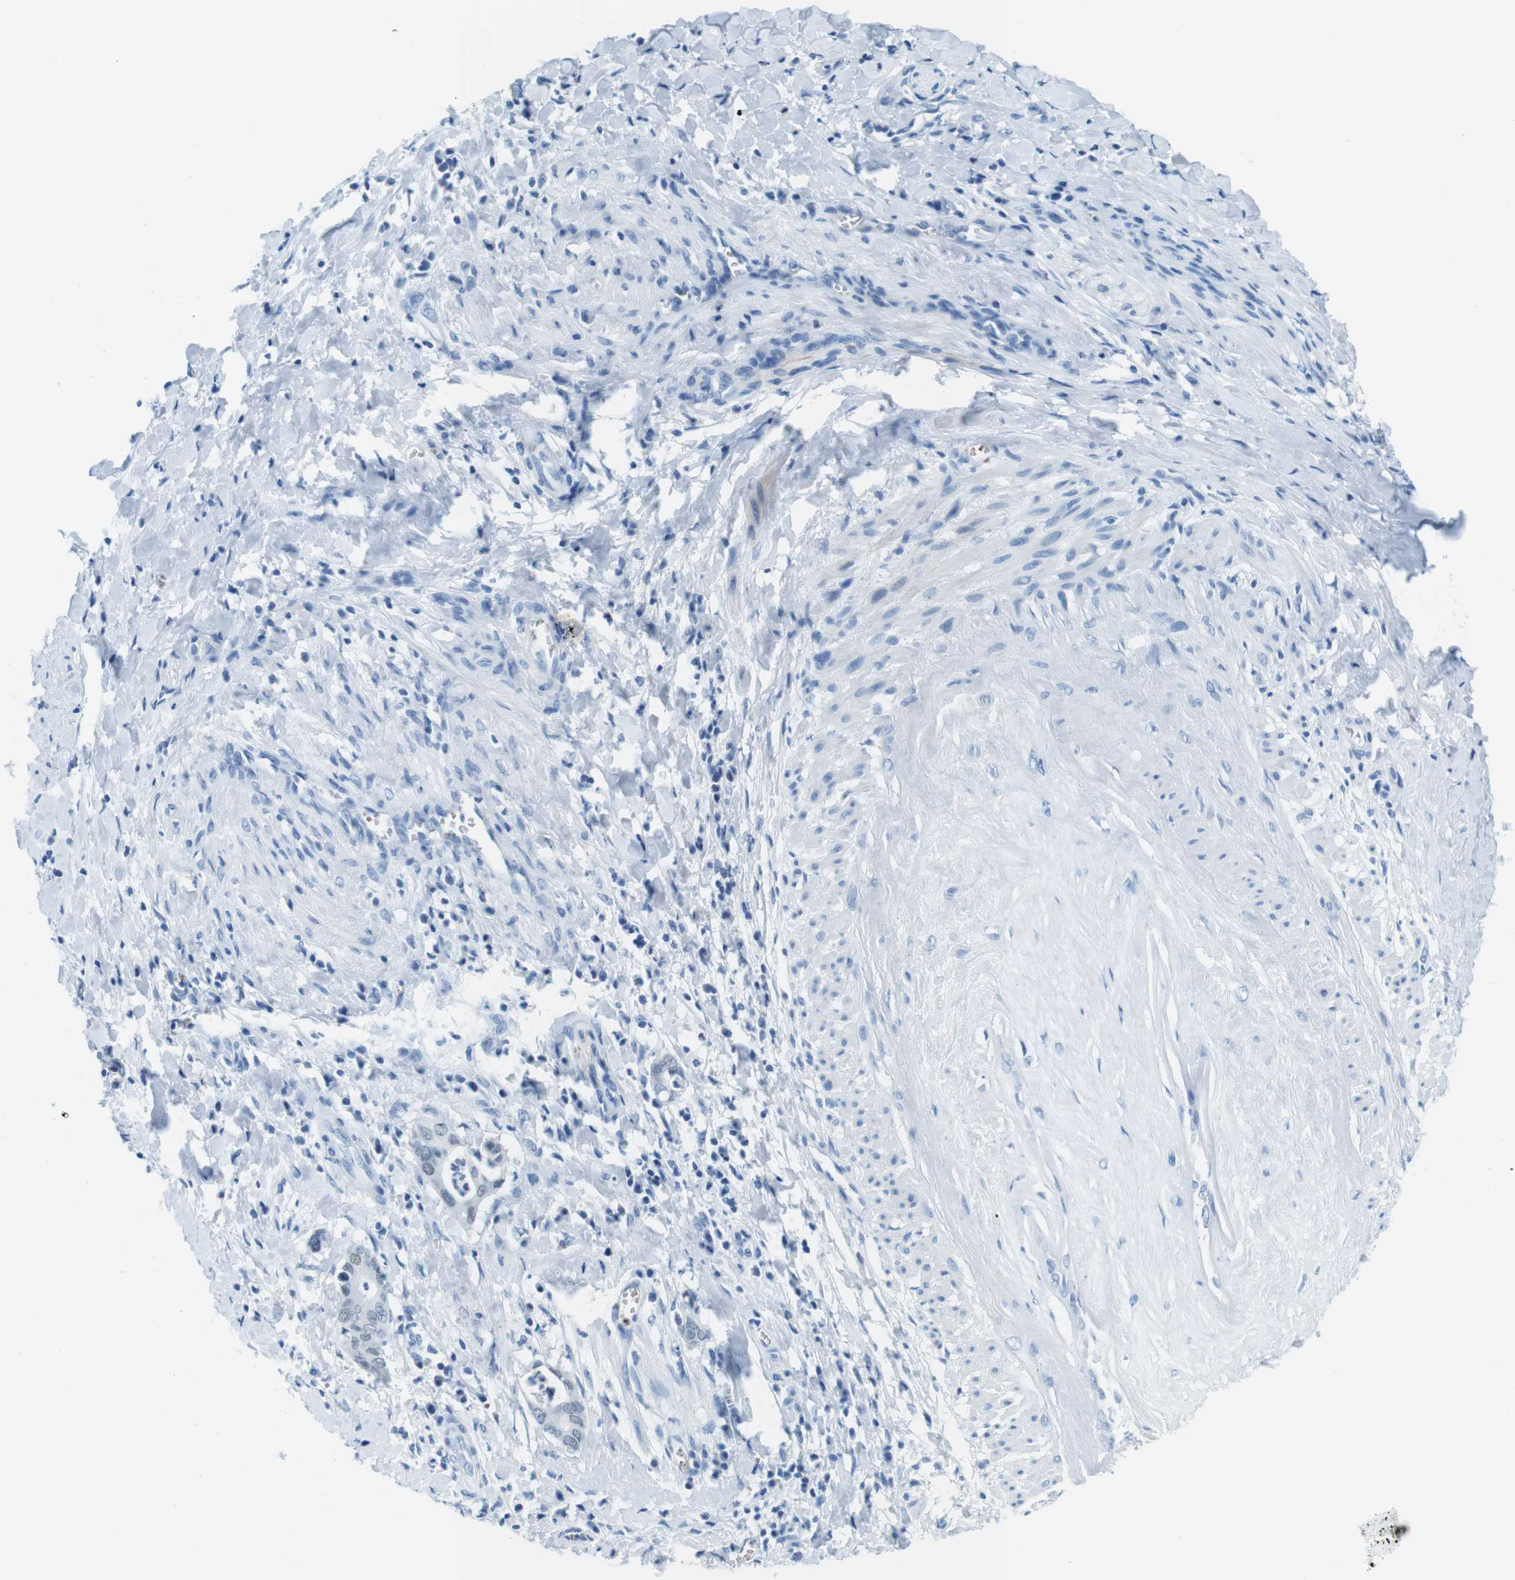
{"staining": {"intensity": "weak", "quantity": "25%-75%", "location": "nuclear"}, "tissue": "cervical cancer", "cell_type": "Tumor cells", "image_type": "cancer", "snomed": [{"axis": "morphology", "description": "Adenocarcinoma, NOS"}, {"axis": "topography", "description": "Cervix"}], "caption": "This is an image of immunohistochemistry staining of cervical cancer (adenocarcinoma), which shows weak positivity in the nuclear of tumor cells.", "gene": "TFAP2C", "patient": {"sex": "female", "age": 44}}